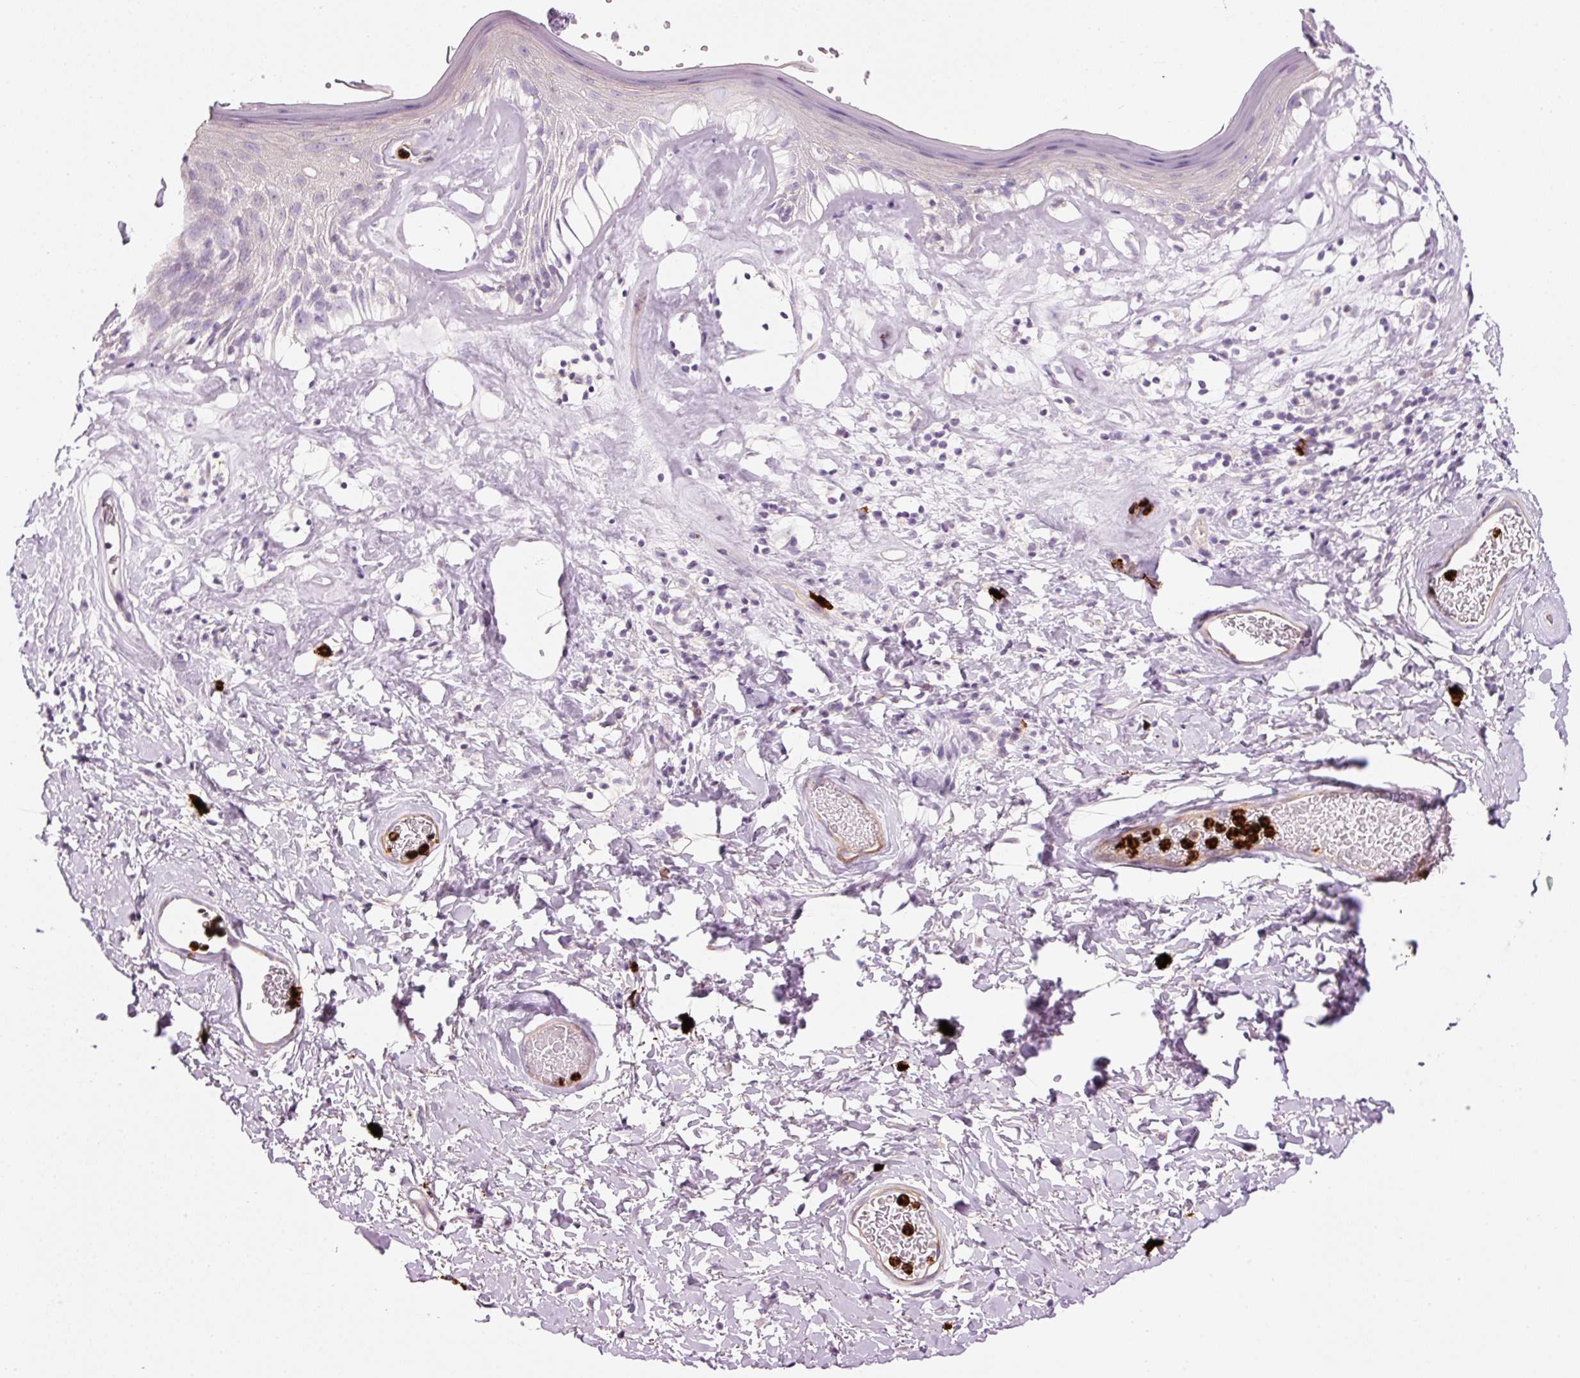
{"staining": {"intensity": "negative", "quantity": "none", "location": "none"}, "tissue": "skin", "cell_type": "Epidermal cells", "image_type": "normal", "snomed": [{"axis": "morphology", "description": "Normal tissue, NOS"}, {"axis": "morphology", "description": "Inflammation, NOS"}, {"axis": "topography", "description": "Vulva"}], "caption": "The immunohistochemistry (IHC) micrograph has no significant positivity in epidermal cells of skin.", "gene": "MAP3K3", "patient": {"sex": "female", "age": 86}}